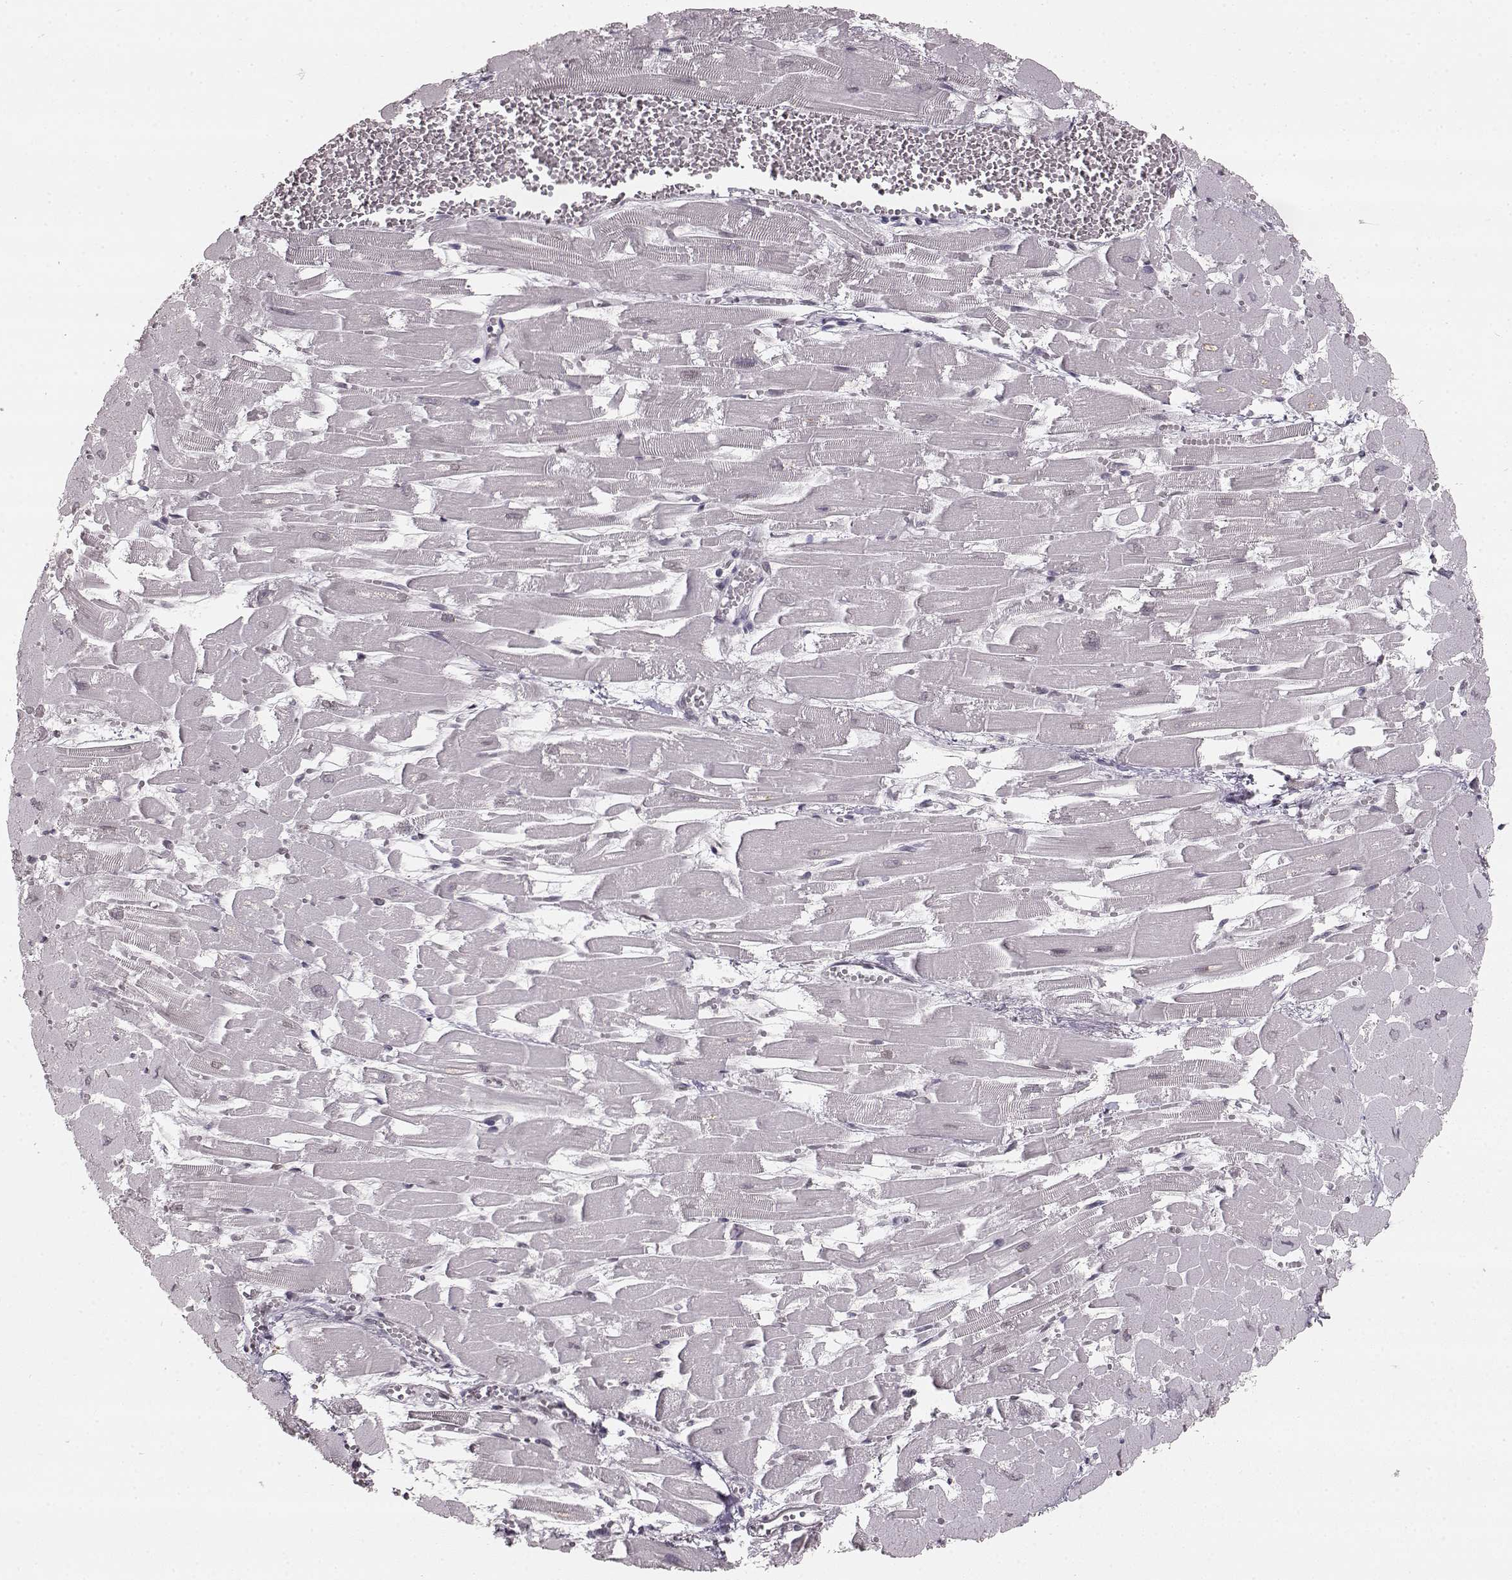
{"staining": {"intensity": "negative", "quantity": "none", "location": "none"}, "tissue": "heart muscle", "cell_type": "Cardiomyocytes", "image_type": "normal", "snomed": [{"axis": "morphology", "description": "Normal tissue, NOS"}, {"axis": "topography", "description": "Heart"}], "caption": "The image shows no significant expression in cardiomyocytes of heart muscle. (Stains: DAB (3,3'-diaminobenzidine) IHC with hematoxylin counter stain, Microscopy: brightfield microscopy at high magnification).", "gene": "DCAF12", "patient": {"sex": "female", "age": 52}}